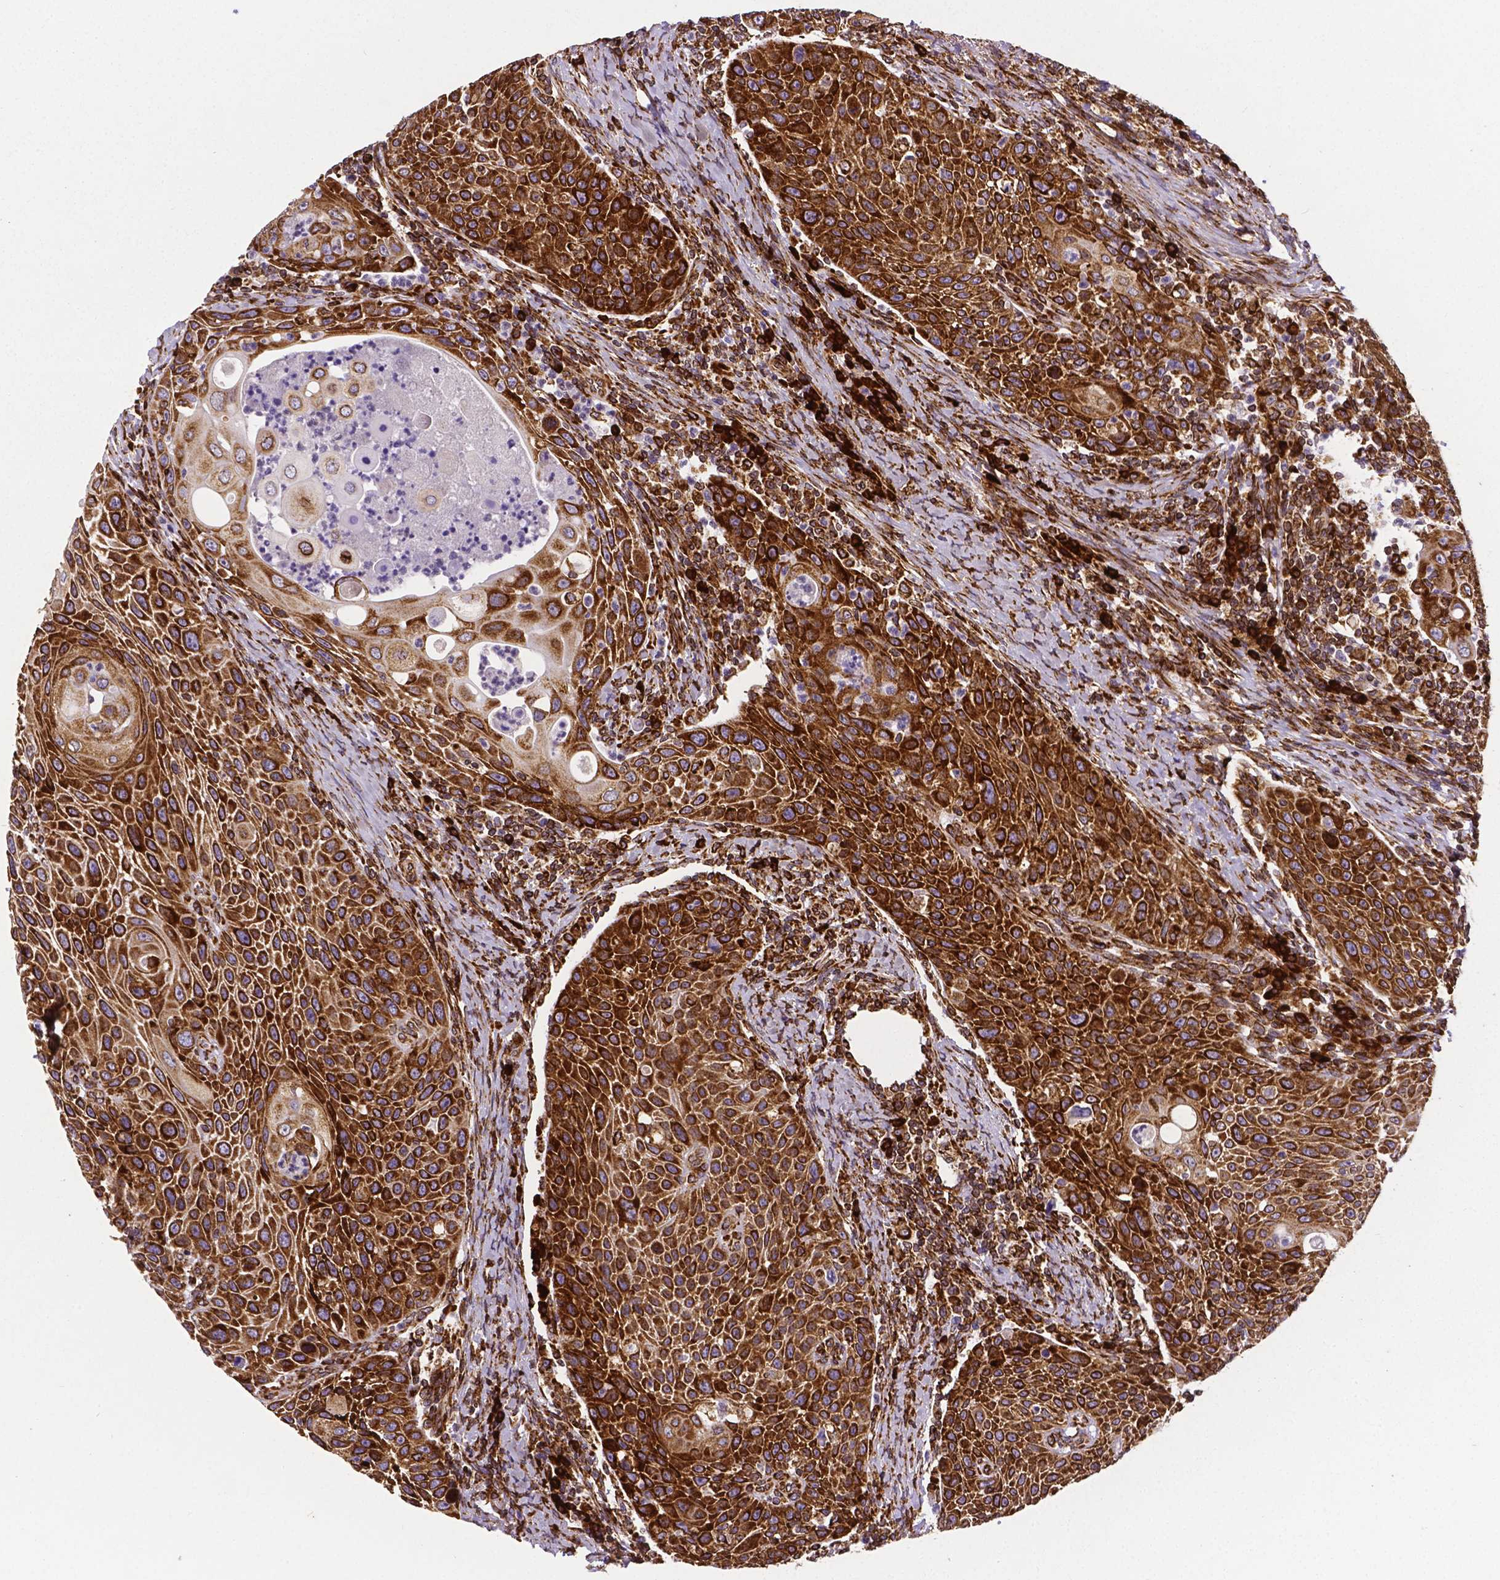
{"staining": {"intensity": "strong", "quantity": ">75%", "location": "cytoplasmic/membranous"}, "tissue": "head and neck cancer", "cell_type": "Tumor cells", "image_type": "cancer", "snomed": [{"axis": "morphology", "description": "Squamous cell carcinoma, NOS"}, {"axis": "topography", "description": "Head-Neck"}], "caption": "Immunohistochemistry photomicrograph of squamous cell carcinoma (head and neck) stained for a protein (brown), which displays high levels of strong cytoplasmic/membranous staining in approximately >75% of tumor cells.", "gene": "MTDH", "patient": {"sex": "male", "age": 69}}